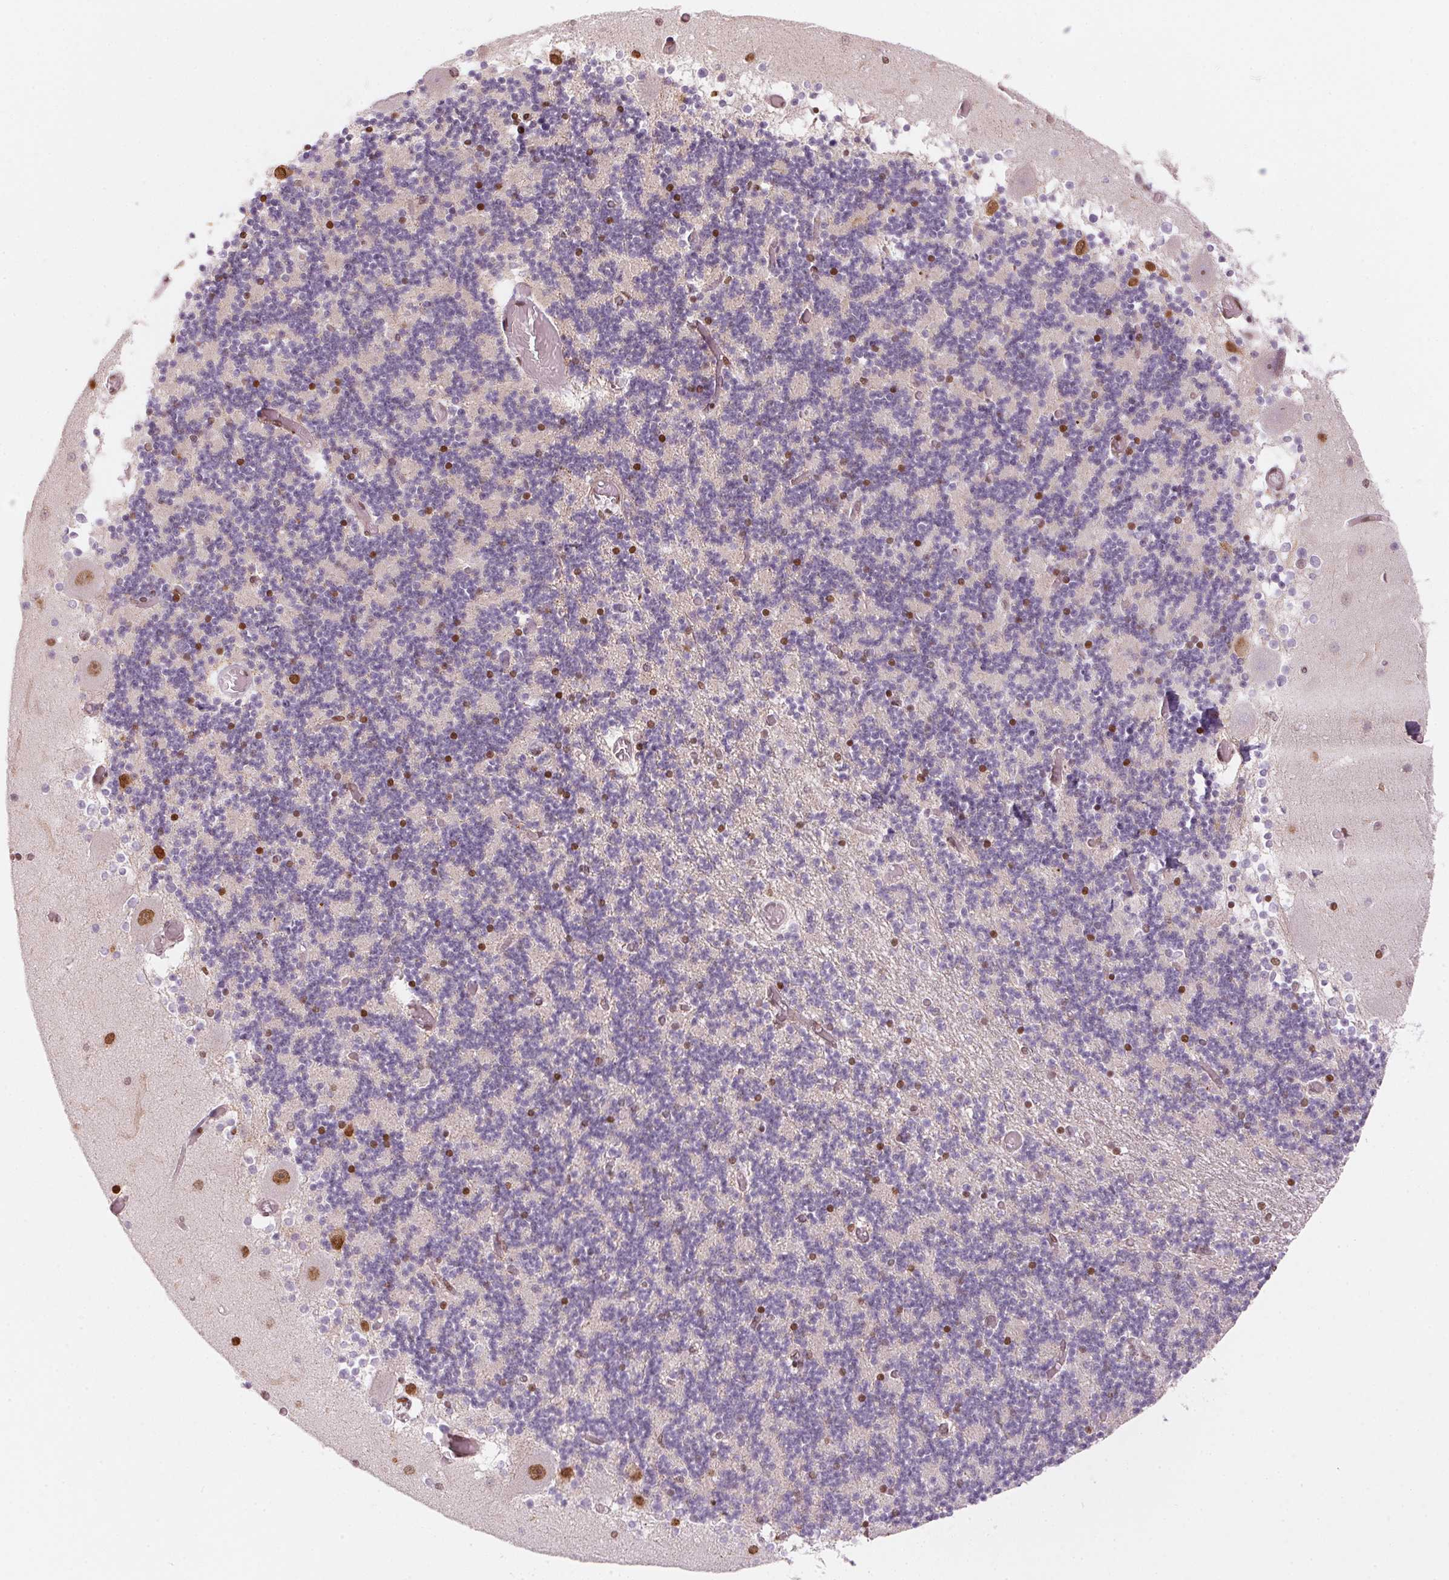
{"staining": {"intensity": "weak", "quantity": "25%-75%", "location": "nuclear"}, "tissue": "cerebellum", "cell_type": "Cells in granular layer", "image_type": "normal", "snomed": [{"axis": "morphology", "description": "Normal tissue, NOS"}, {"axis": "topography", "description": "Cerebellum"}], "caption": "Immunohistochemistry (IHC) image of unremarkable cerebellum: cerebellum stained using IHC reveals low levels of weak protein expression localized specifically in the nuclear of cells in granular layer, appearing as a nuclear brown color.", "gene": "KAT6A", "patient": {"sex": "female", "age": 28}}